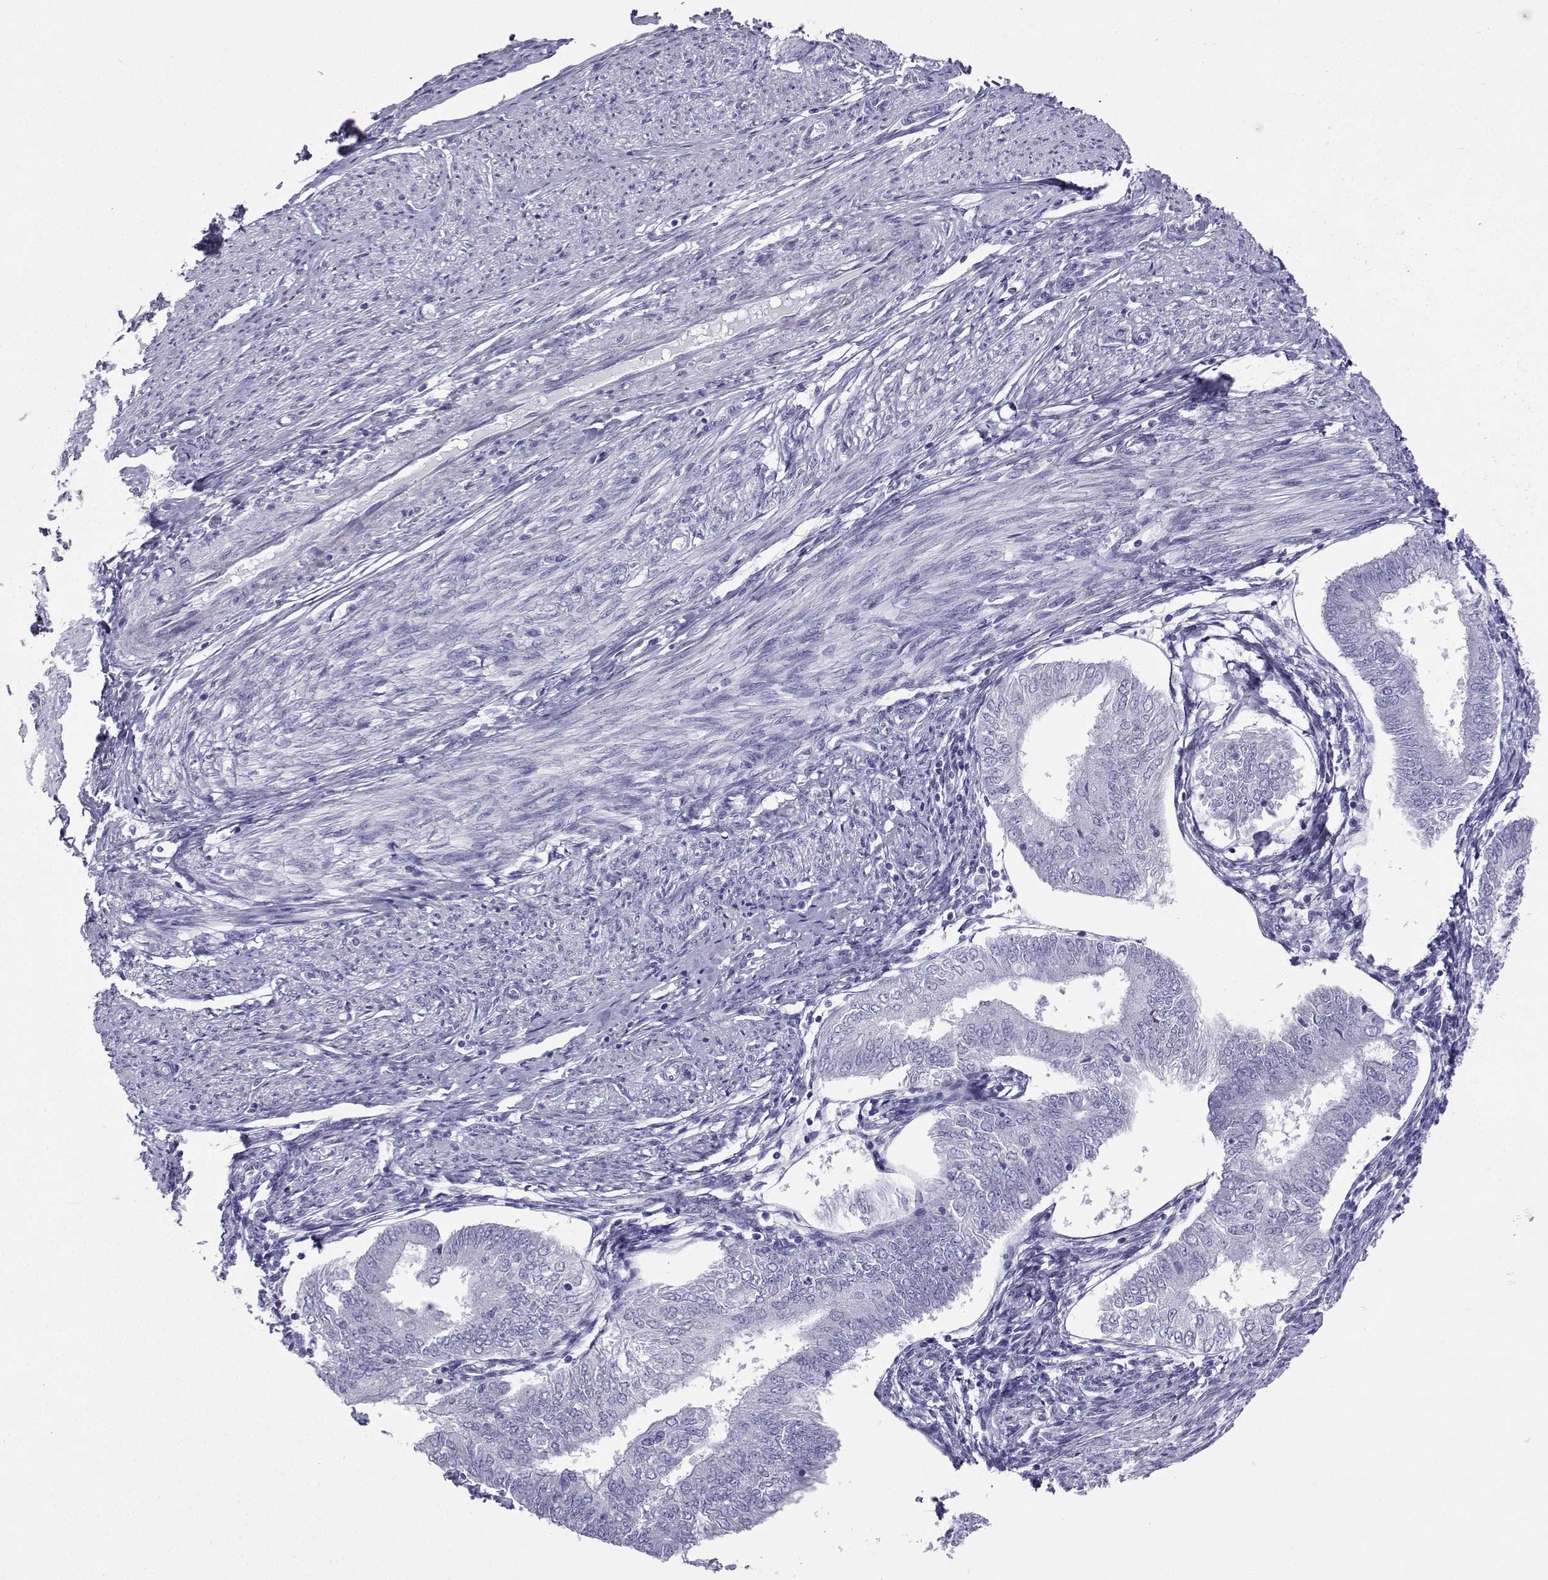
{"staining": {"intensity": "negative", "quantity": "none", "location": "none"}, "tissue": "endometrial cancer", "cell_type": "Tumor cells", "image_type": "cancer", "snomed": [{"axis": "morphology", "description": "Adenocarcinoma, NOS"}, {"axis": "topography", "description": "Endometrium"}], "caption": "This is an immunohistochemistry (IHC) histopathology image of endometrial cancer. There is no expression in tumor cells.", "gene": "LORICRIN", "patient": {"sex": "female", "age": 58}}